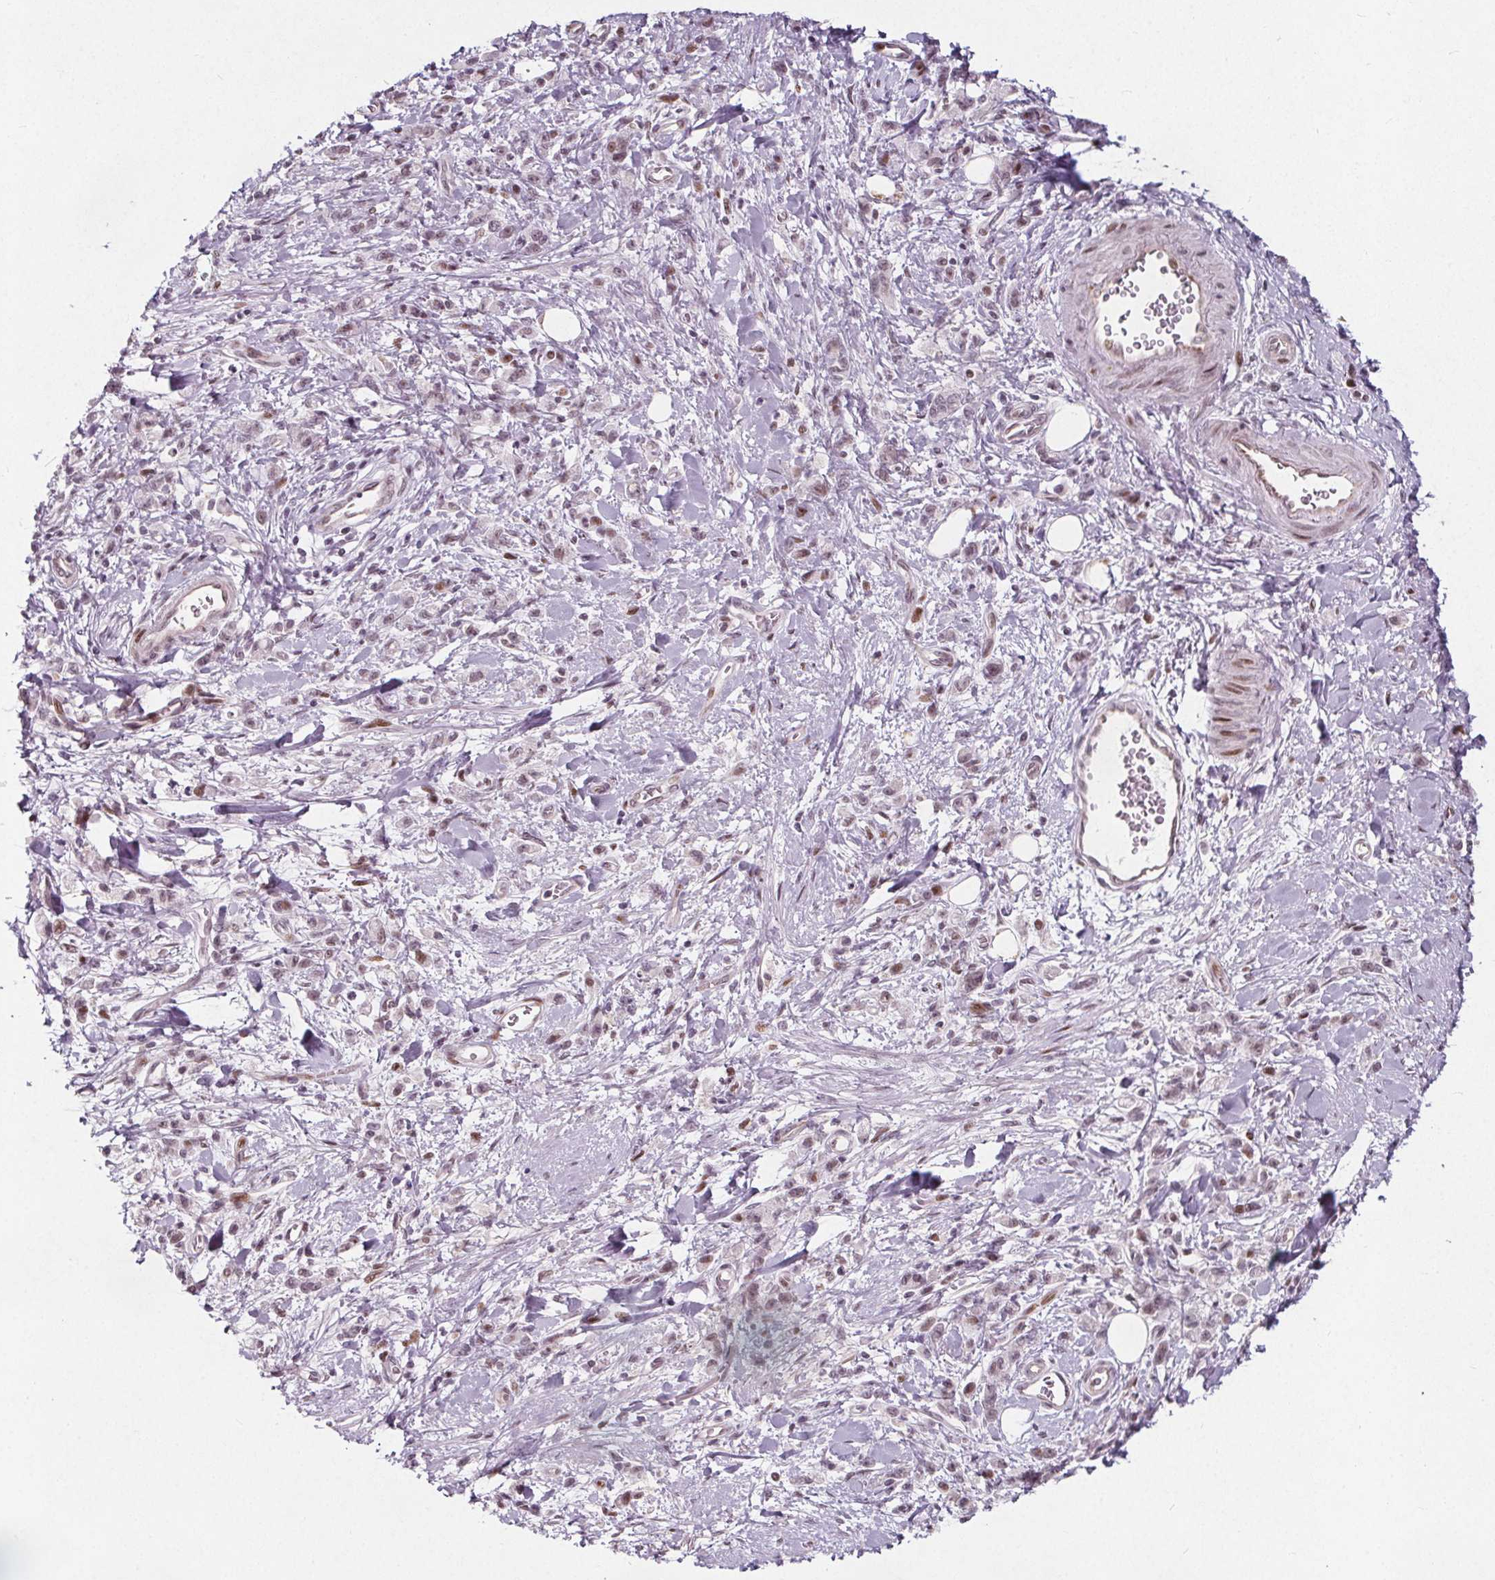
{"staining": {"intensity": "moderate", "quantity": "<25%", "location": "nuclear"}, "tissue": "stomach cancer", "cell_type": "Tumor cells", "image_type": "cancer", "snomed": [{"axis": "morphology", "description": "Adenocarcinoma, NOS"}, {"axis": "topography", "description": "Stomach"}], "caption": "Tumor cells show low levels of moderate nuclear positivity in approximately <25% of cells in stomach cancer.", "gene": "TAF6L", "patient": {"sex": "male", "age": 77}}